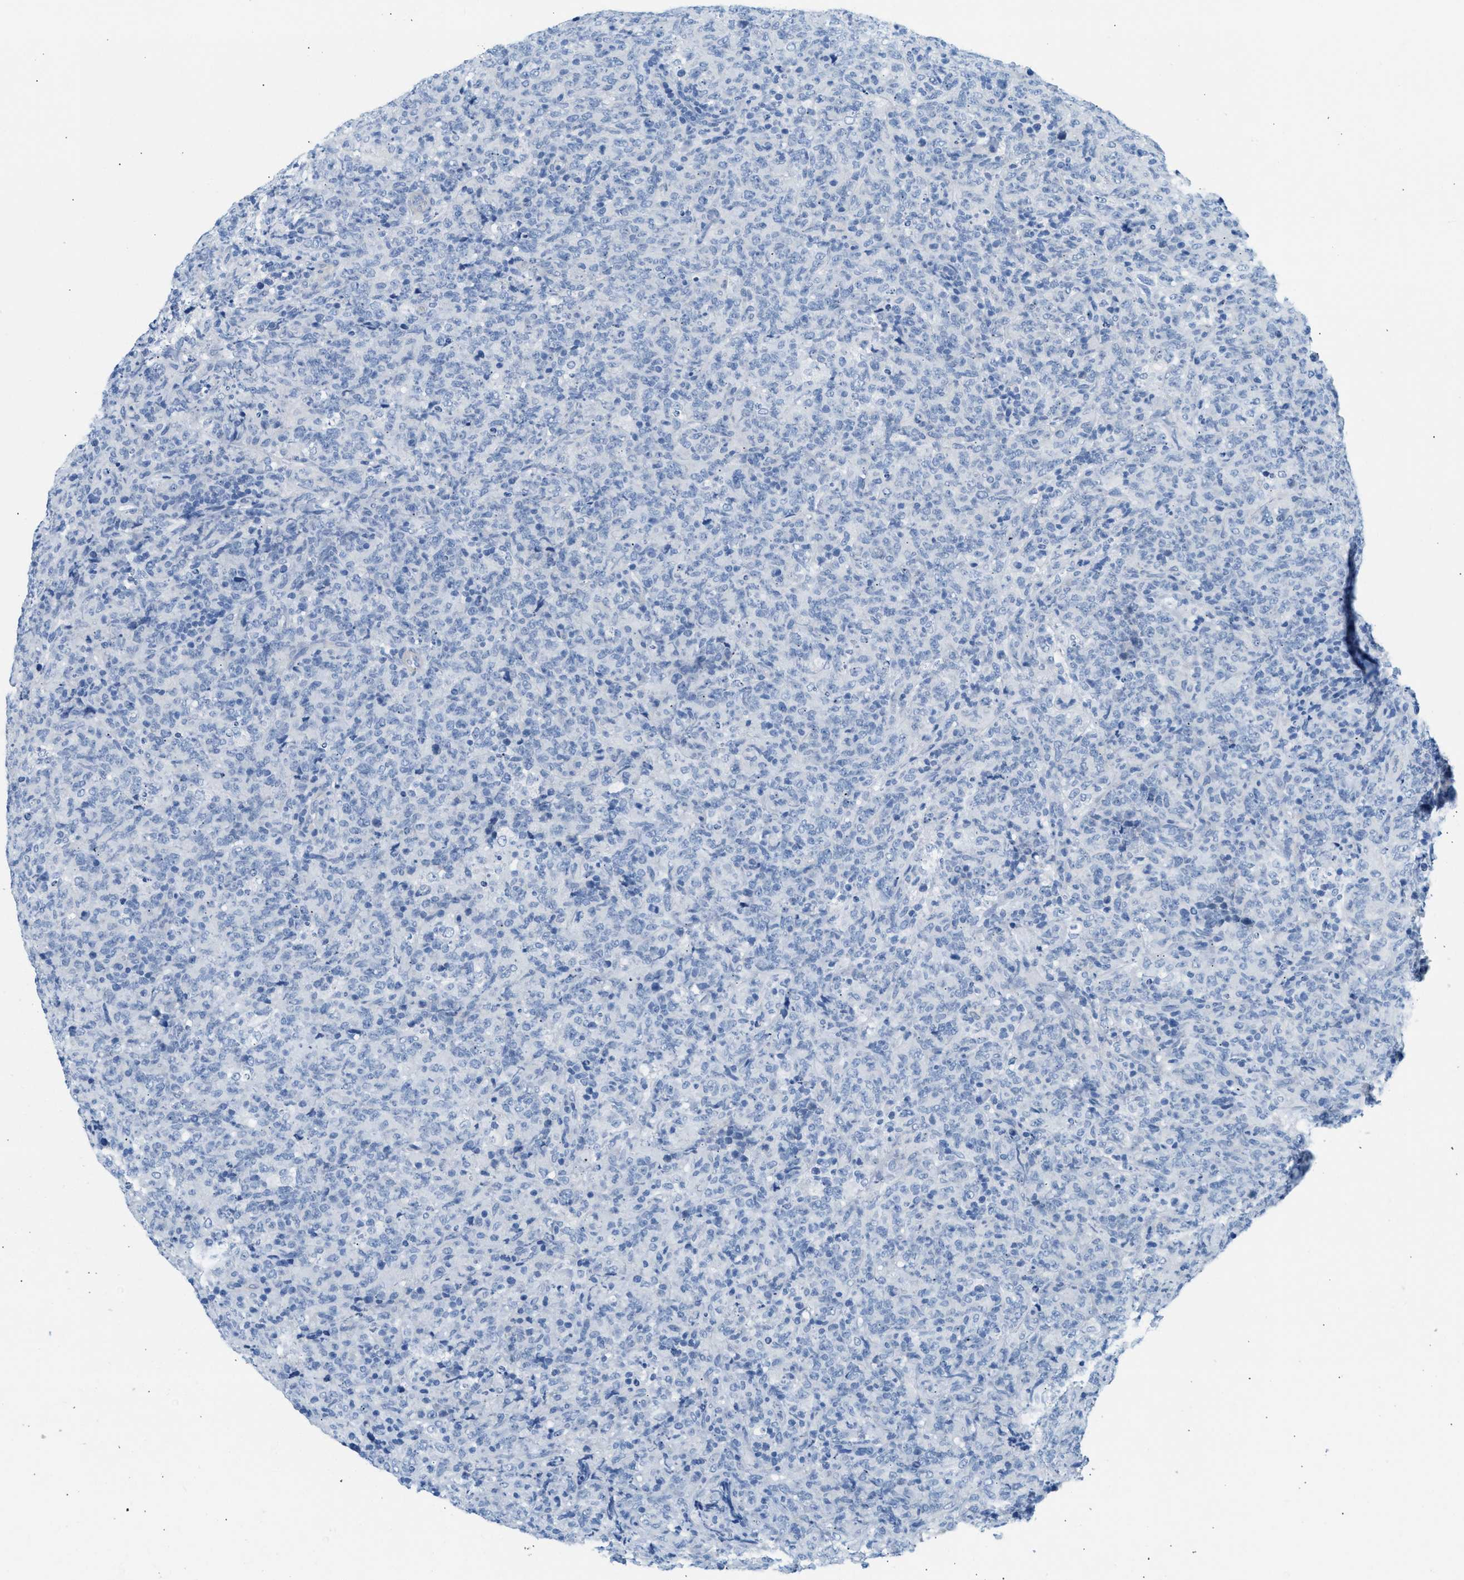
{"staining": {"intensity": "negative", "quantity": "none", "location": "none"}, "tissue": "lymphoma", "cell_type": "Tumor cells", "image_type": "cancer", "snomed": [{"axis": "morphology", "description": "Malignant lymphoma, non-Hodgkin's type, High grade"}, {"axis": "topography", "description": "Tonsil"}], "caption": "The histopathology image exhibits no staining of tumor cells in lymphoma. Nuclei are stained in blue.", "gene": "SPAM1", "patient": {"sex": "female", "age": 36}}